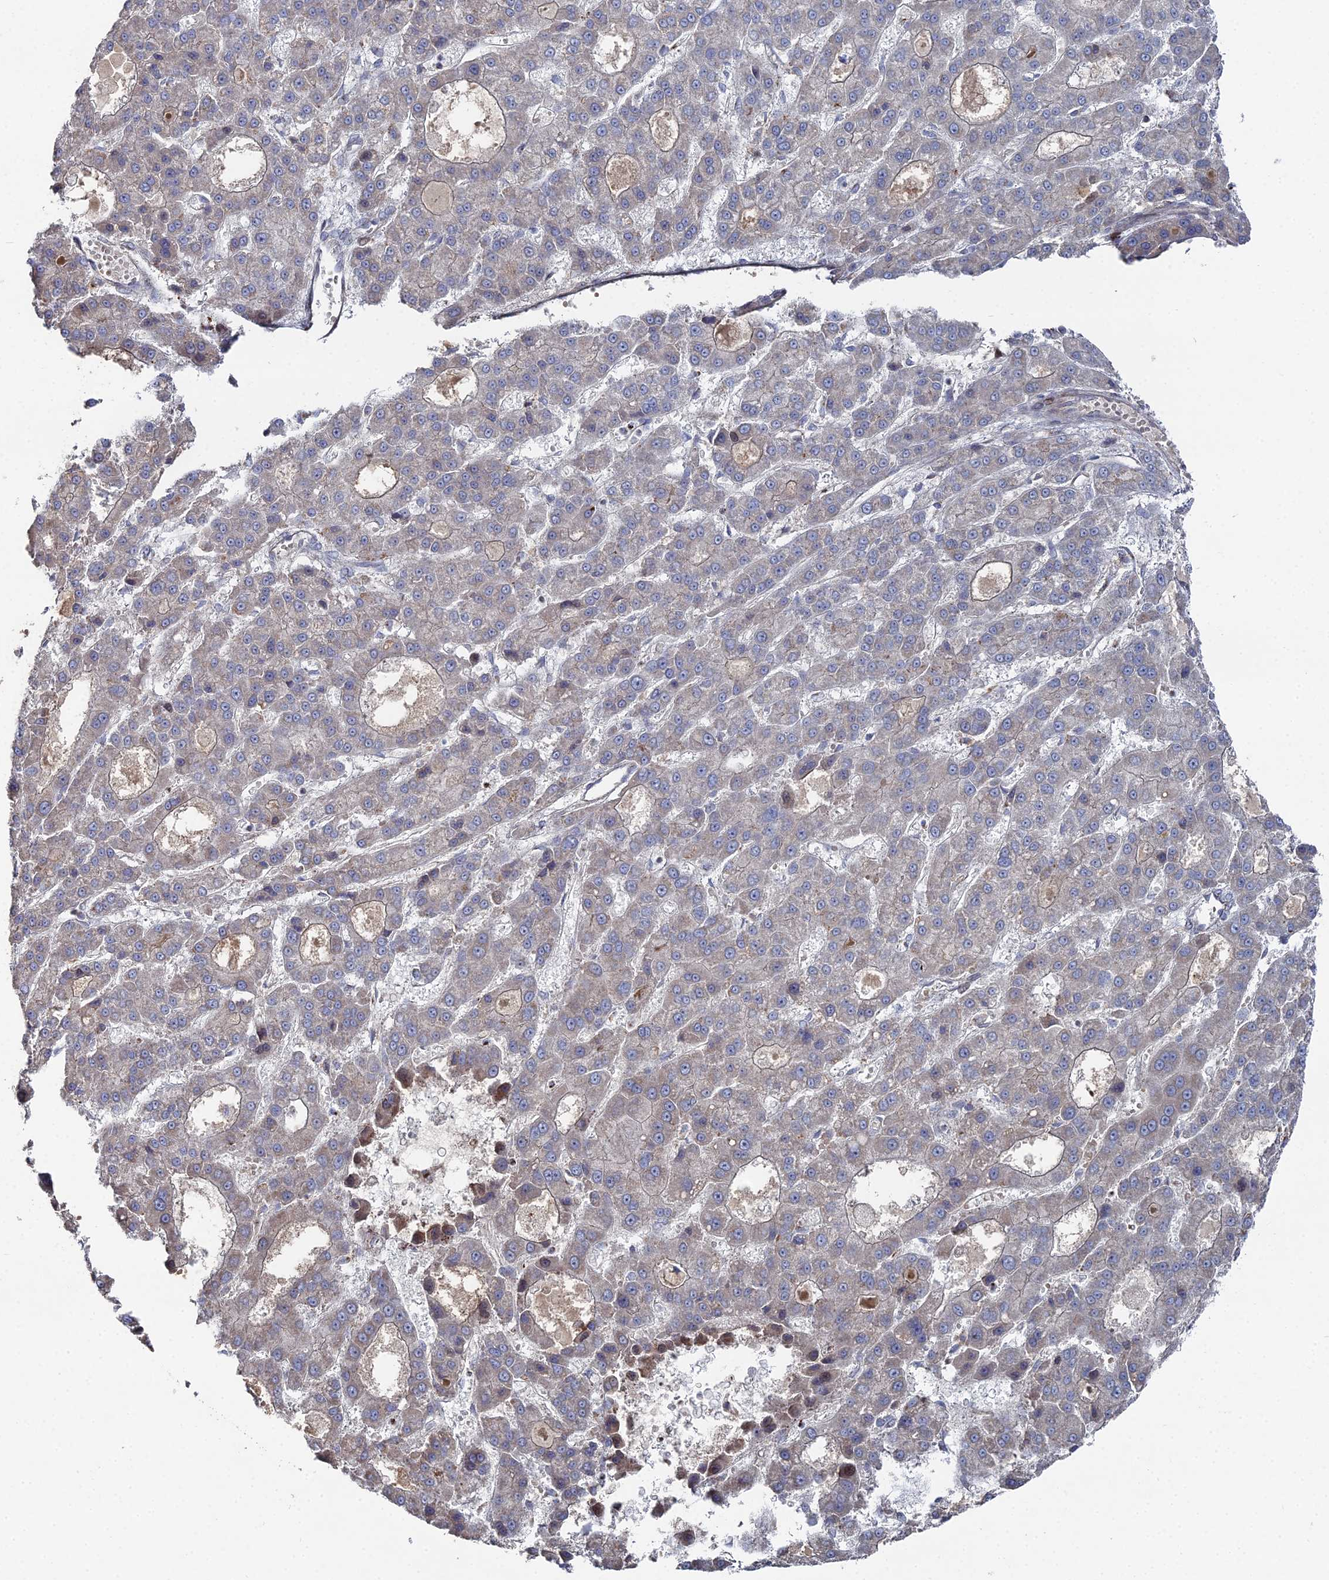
{"staining": {"intensity": "negative", "quantity": "none", "location": "none"}, "tissue": "liver cancer", "cell_type": "Tumor cells", "image_type": "cancer", "snomed": [{"axis": "morphology", "description": "Carcinoma, Hepatocellular, NOS"}, {"axis": "topography", "description": "Liver"}], "caption": "Immunohistochemistry micrograph of neoplastic tissue: liver hepatocellular carcinoma stained with DAB demonstrates no significant protein staining in tumor cells.", "gene": "SGMS1", "patient": {"sex": "male", "age": 70}}